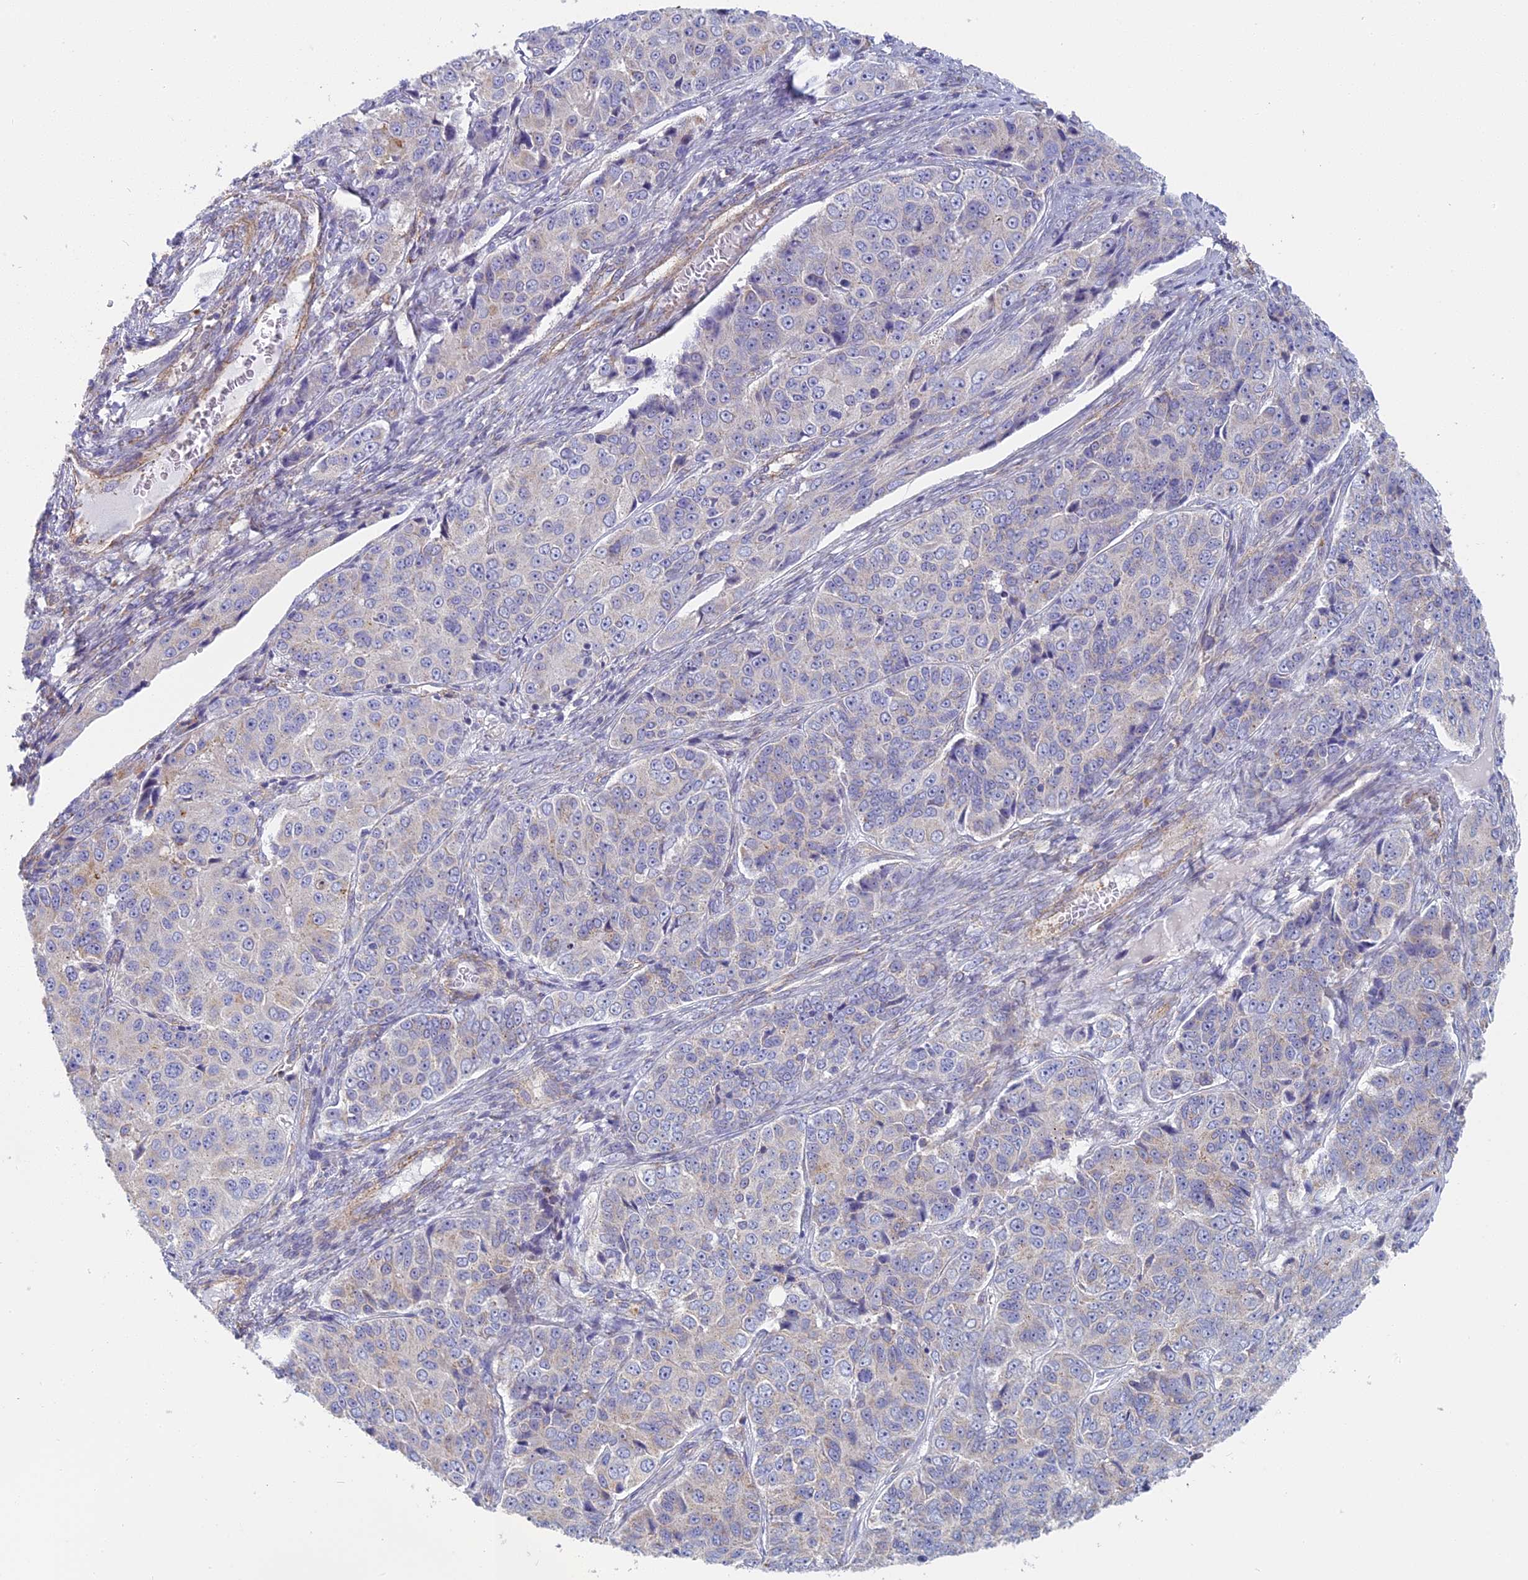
{"staining": {"intensity": "negative", "quantity": "none", "location": "none"}, "tissue": "ovarian cancer", "cell_type": "Tumor cells", "image_type": "cancer", "snomed": [{"axis": "morphology", "description": "Carcinoma, endometroid"}, {"axis": "topography", "description": "Ovary"}], "caption": "Endometroid carcinoma (ovarian) stained for a protein using IHC demonstrates no positivity tumor cells.", "gene": "DDA1", "patient": {"sex": "female", "age": 51}}